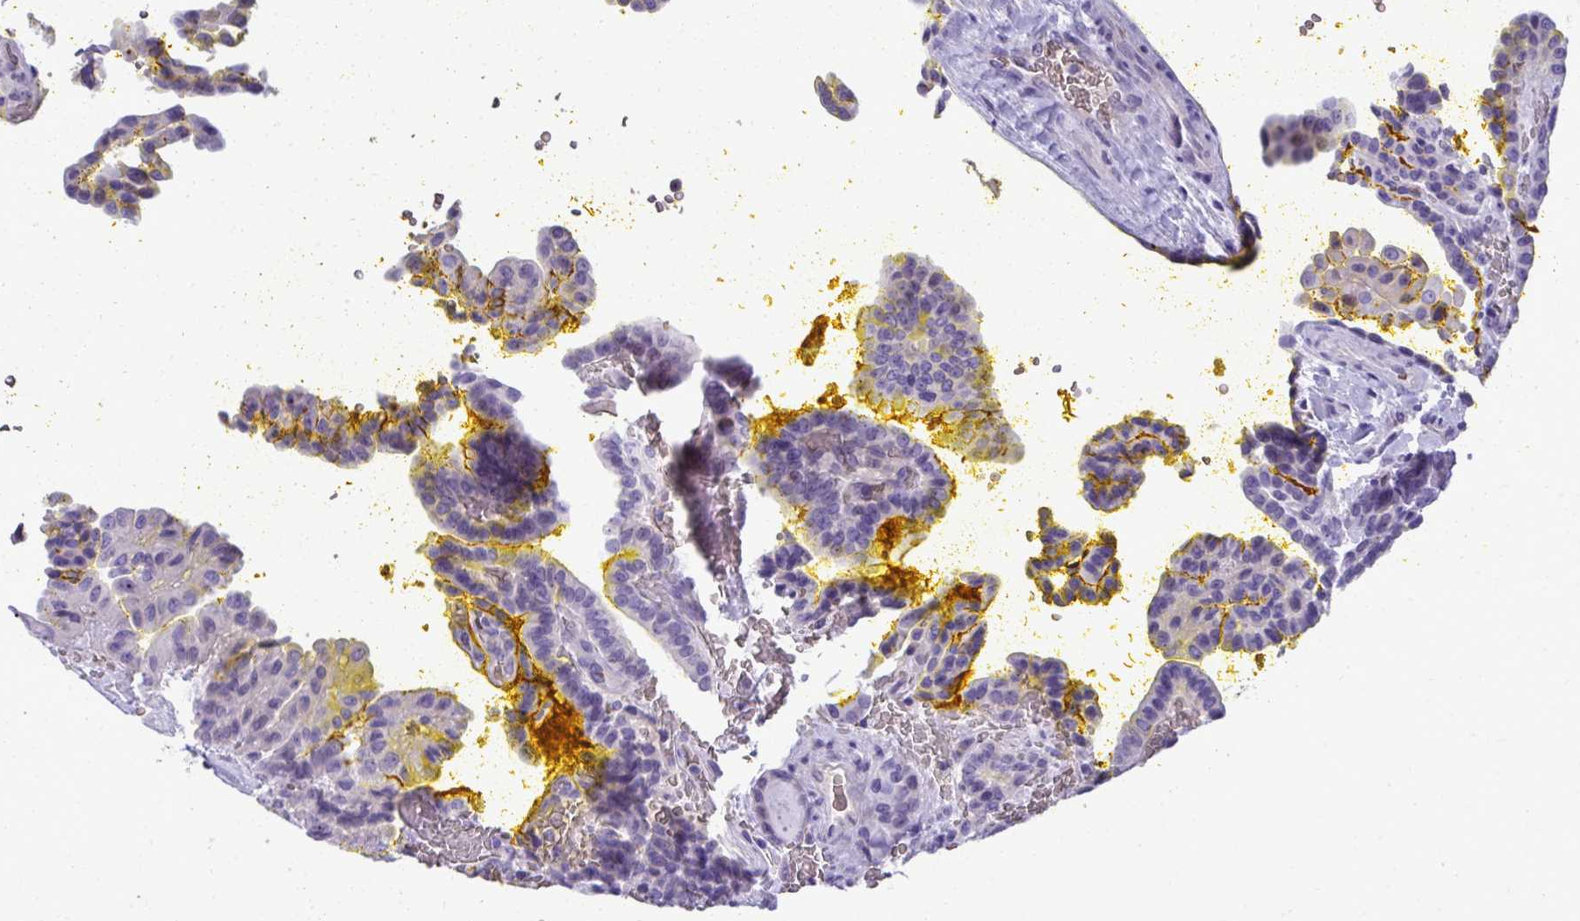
{"staining": {"intensity": "negative", "quantity": "none", "location": "none"}, "tissue": "thyroid cancer", "cell_type": "Tumor cells", "image_type": "cancer", "snomed": [{"axis": "morphology", "description": "Papillary adenocarcinoma, NOS"}, {"axis": "topography", "description": "Thyroid gland"}], "caption": "This is an IHC histopathology image of papillary adenocarcinoma (thyroid). There is no staining in tumor cells.", "gene": "PITPNM3", "patient": {"sex": "male", "age": 87}}